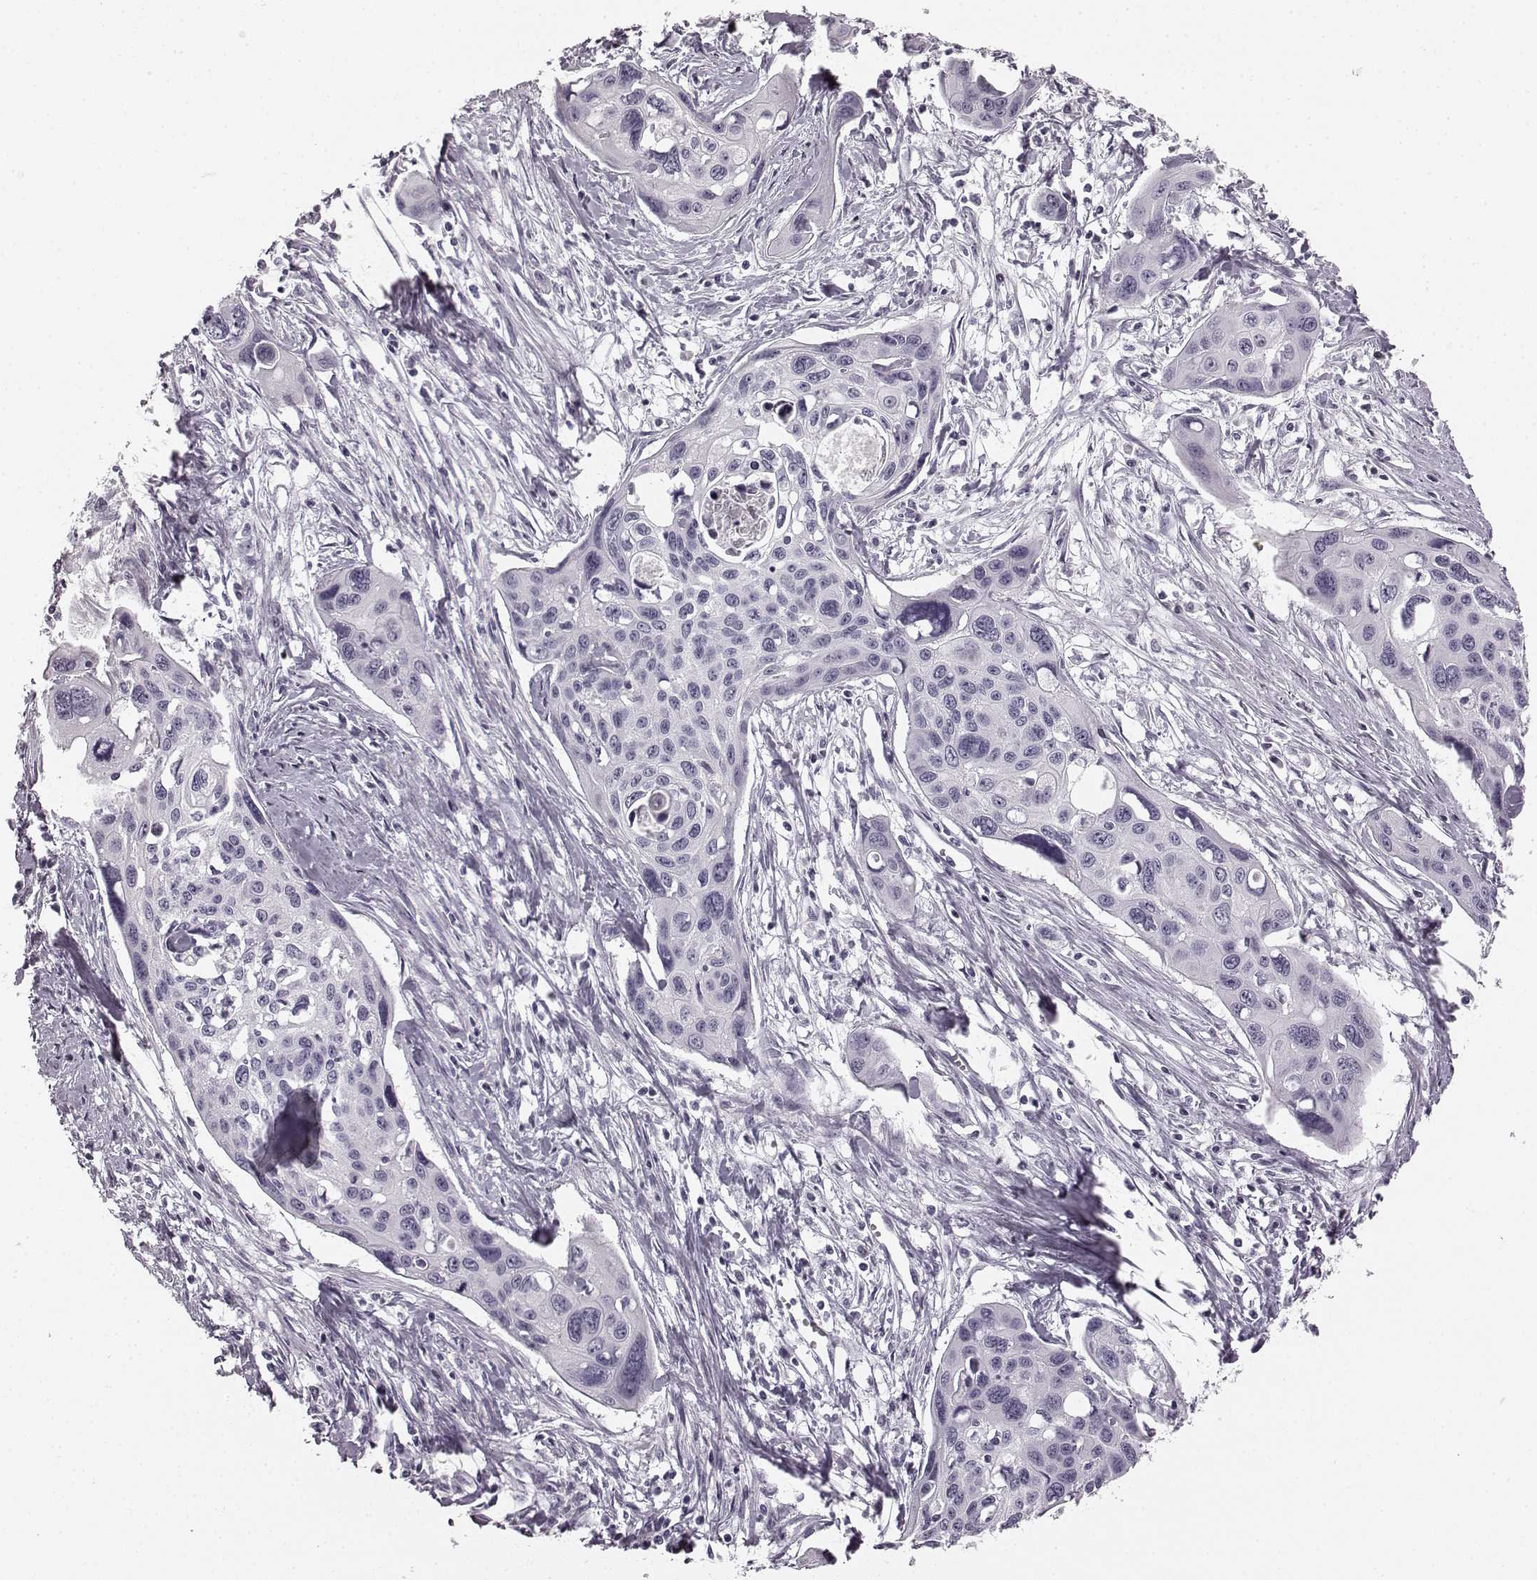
{"staining": {"intensity": "negative", "quantity": "none", "location": "none"}, "tissue": "cervical cancer", "cell_type": "Tumor cells", "image_type": "cancer", "snomed": [{"axis": "morphology", "description": "Squamous cell carcinoma, NOS"}, {"axis": "topography", "description": "Cervix"}], "caption": "Tumor cells are negative for protein expression in human cervical cancer (squamous cell carcinoma).", "gene": "TMPRSS15", "patient": {"sex": "female", "age": 31}}